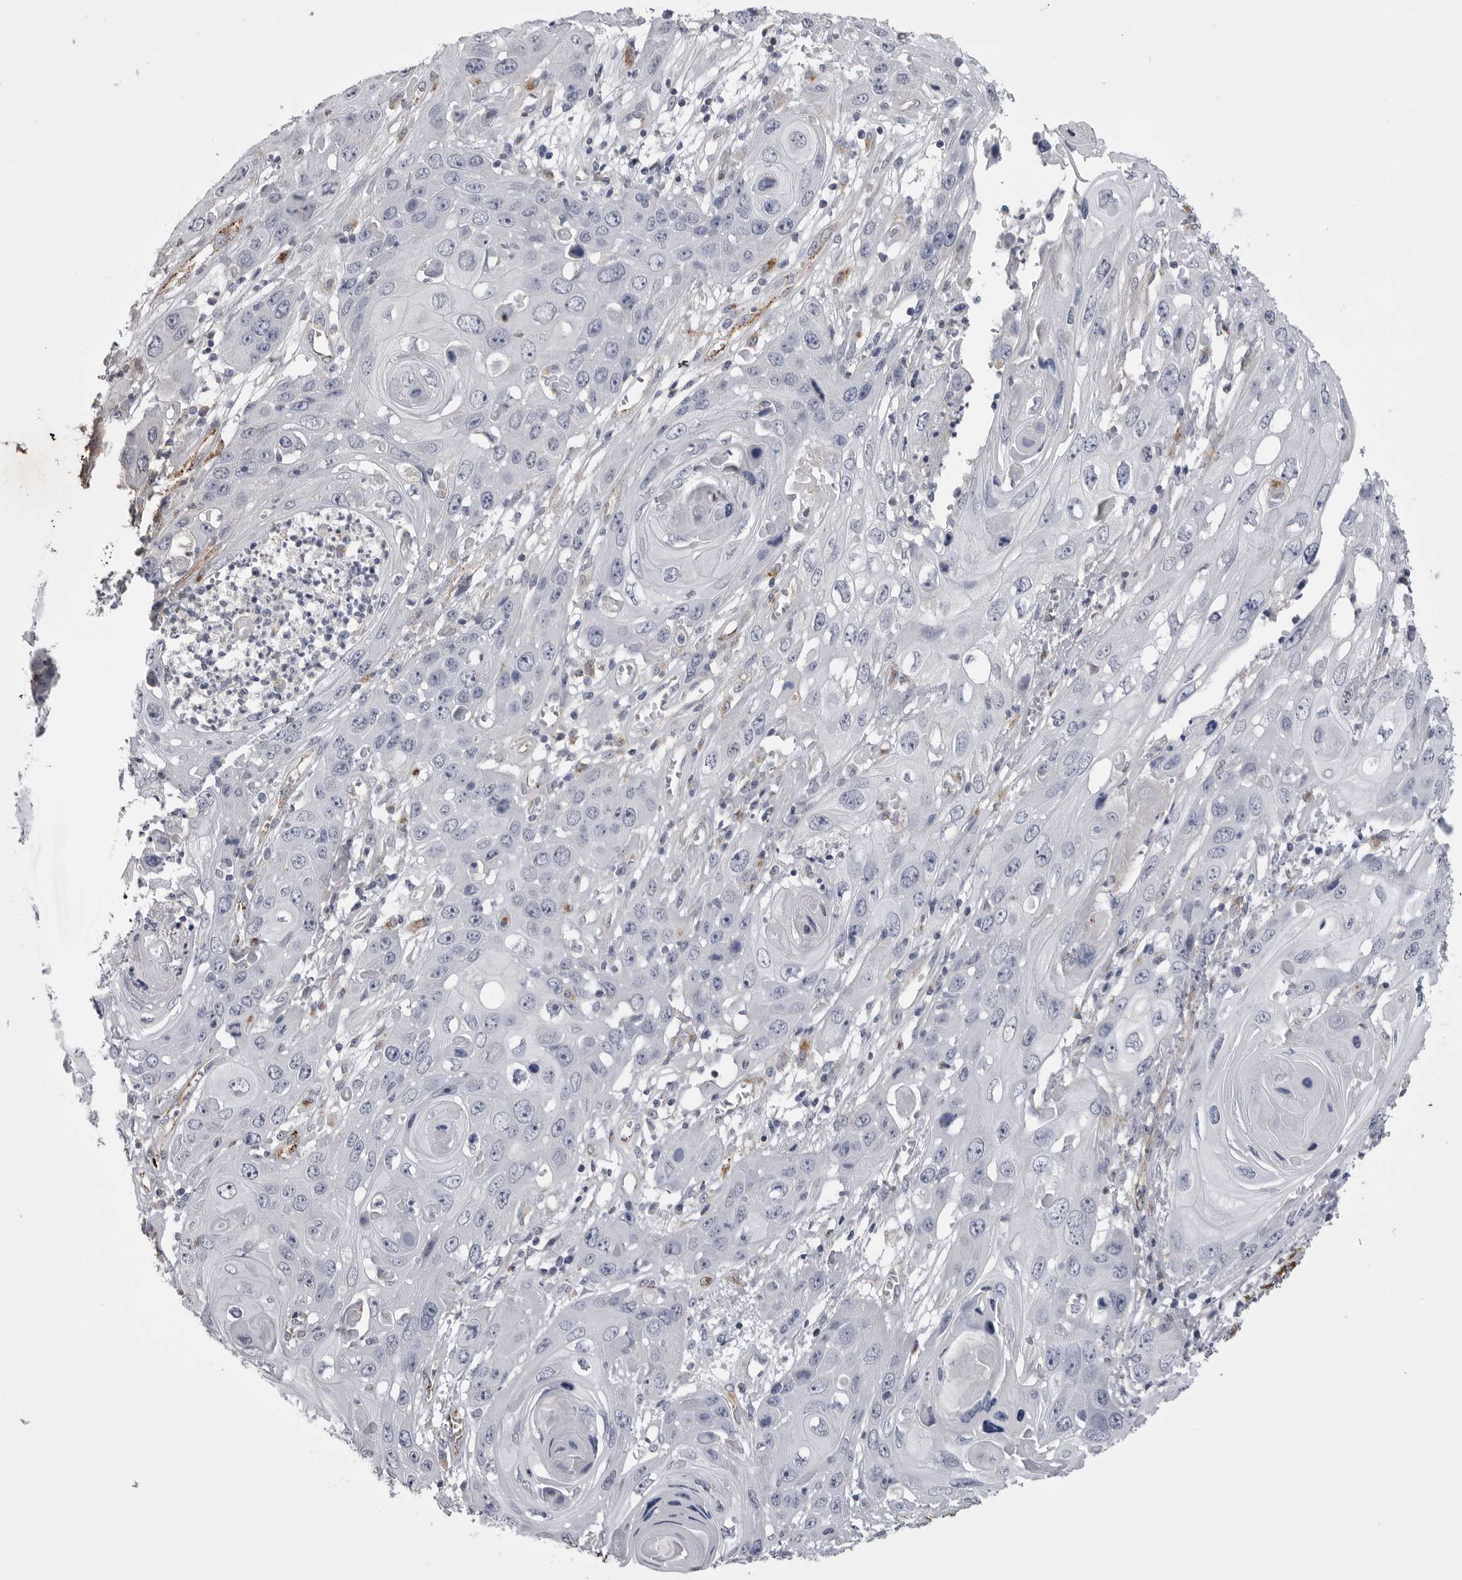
{"staining": {"intensity": "negative", "quantity": "none", "location": "none"}, "tissue": "skin cancer", "cell_type": "Tumor cells", "image_type": "cancer", "snomed": [{"axis": "morphology", "description": "Squamous cell carcinoma, NOS"}, {"axis": "topography", "description": "Skin"}], "caption": "A micrograph of skin cancer stained for a protein shows no brown staining in tumor cells.", "gene": "PSPN", "patient": {"sex": "male", "age": 55}}